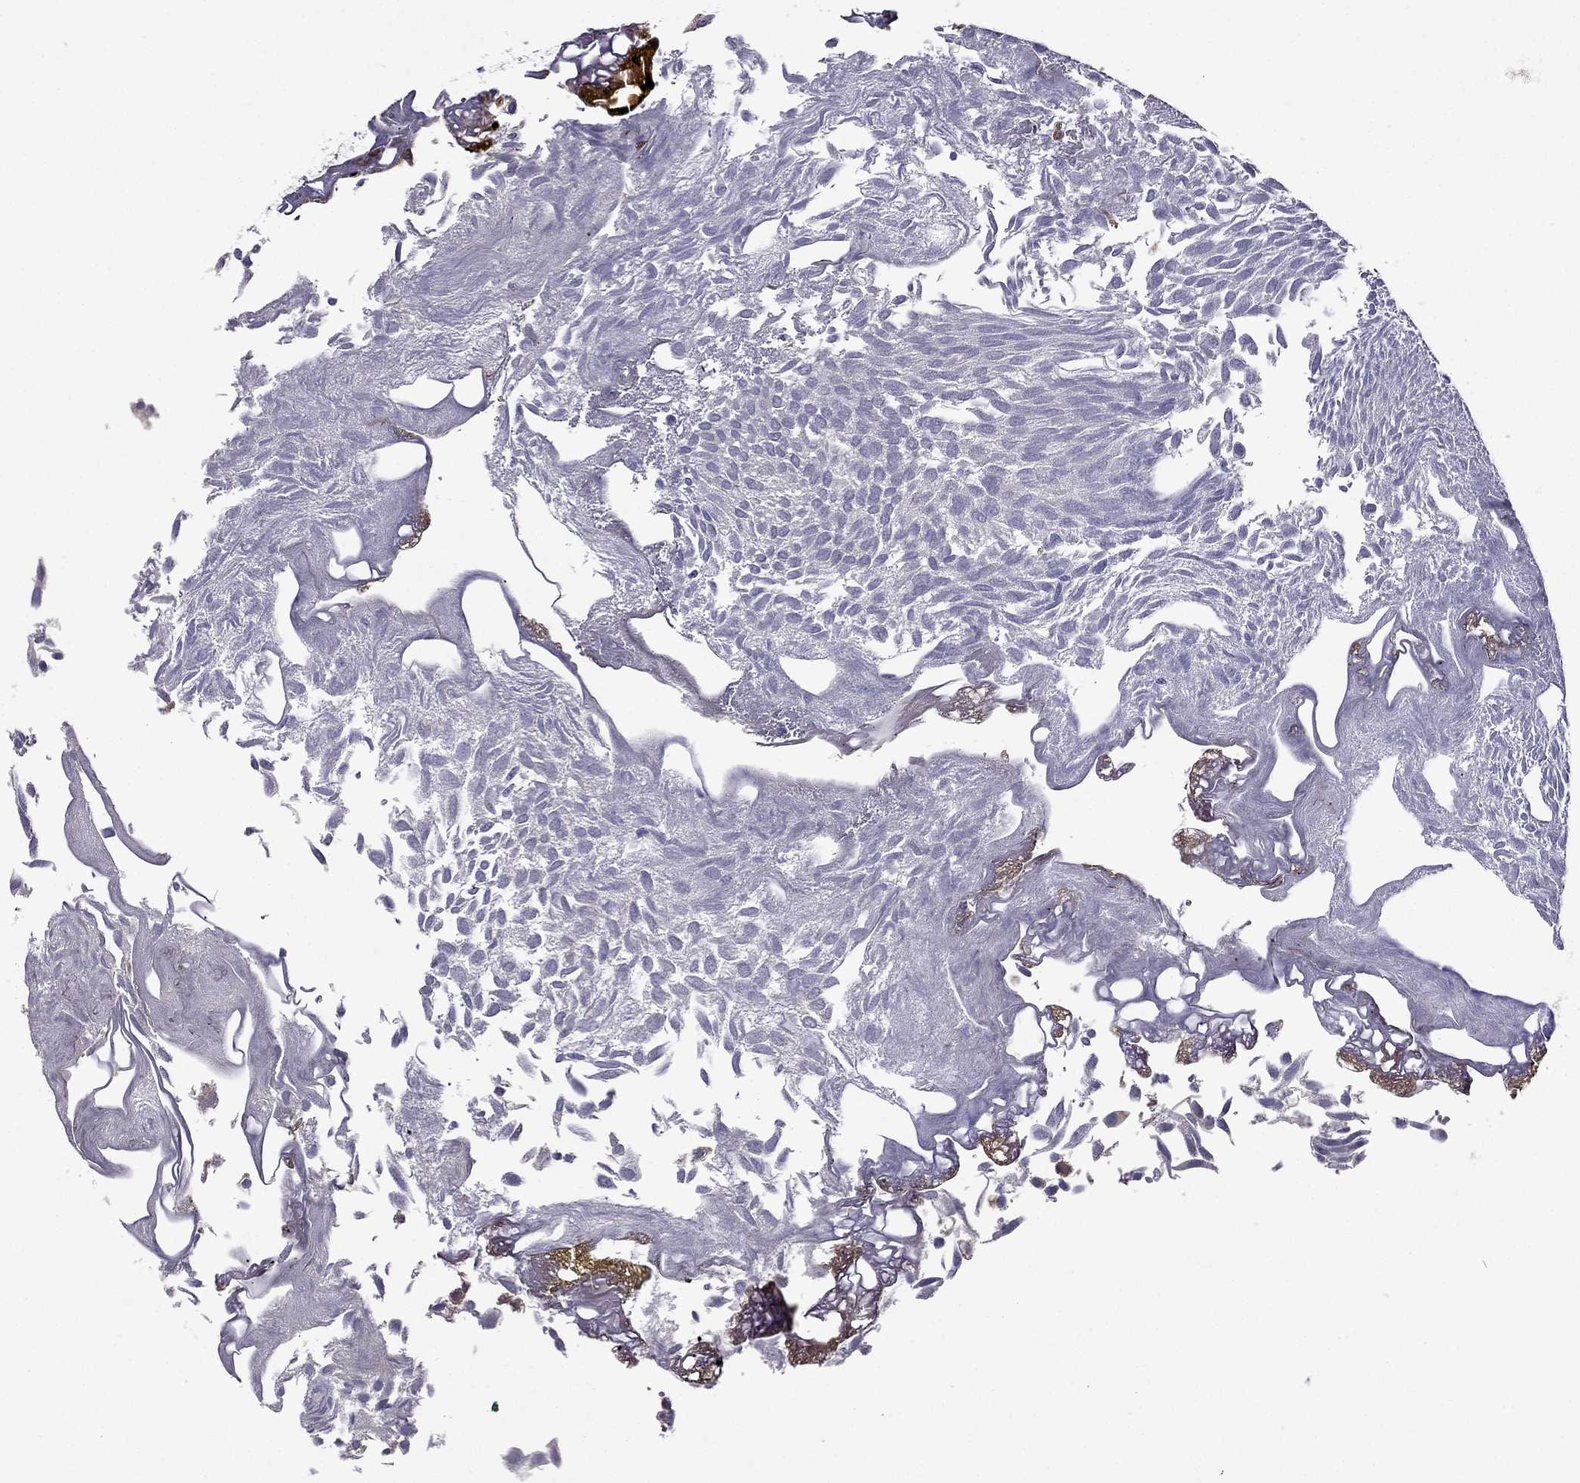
{"staining": {"intensity": "weak", "quantity": "25%-75%", "location": "cytoplasmic/membranous"}, "tissue": "urothelial cancer", "cell_type": "Tumor cells", "image_type": "cancer", "snomed": [{"axis": "morphology", "description": "Urothelial carcinoma, Low grade"}, {"axis": "topography", "description": "Urinary bladder"}], "caption": "A histopathology image of low-grade urothelial carcinoma stained for a protein displays weak cytoplasmic/membranous brown staining in tumor cells.", "gene": "CDK5", "patient": {"sex": "male", "age": 52}}